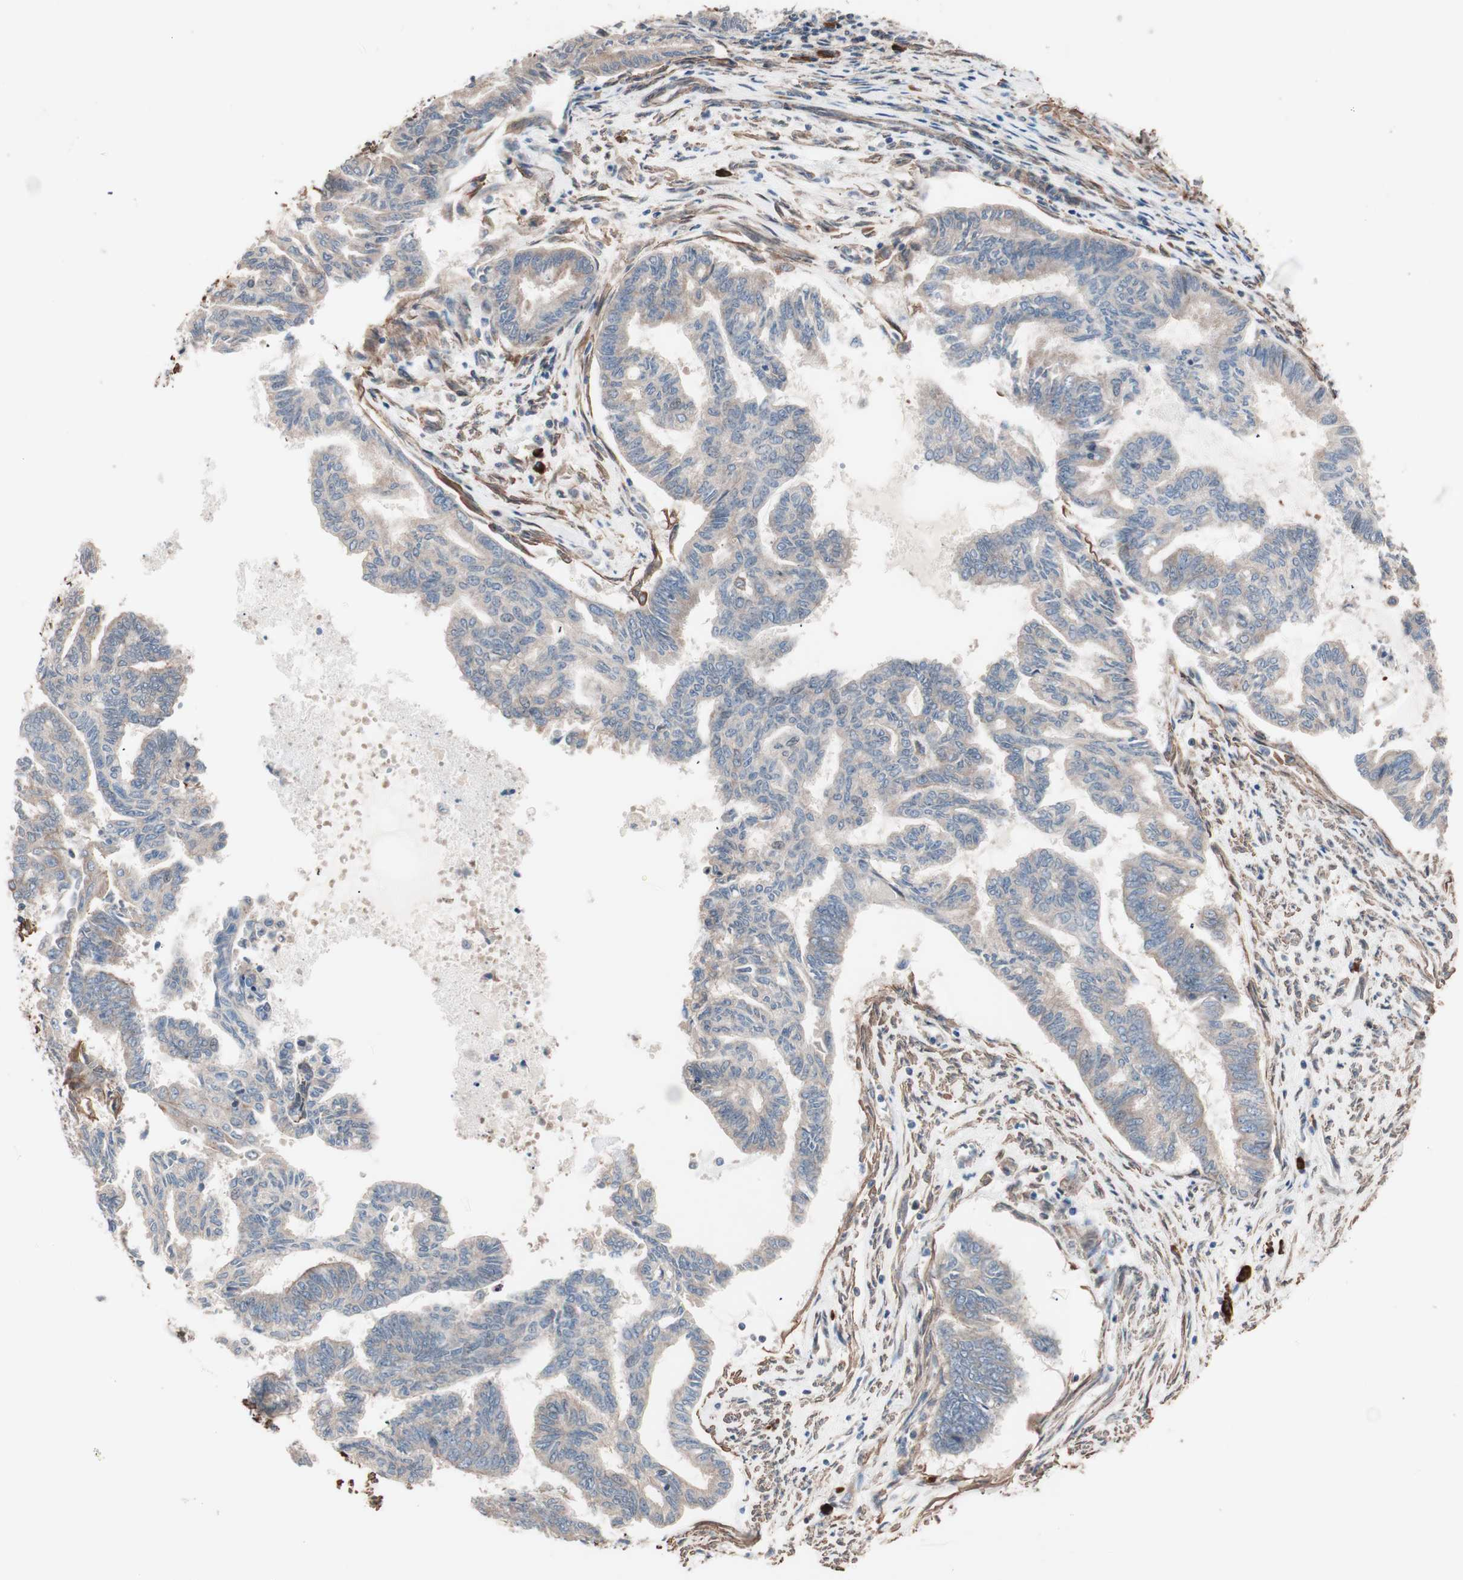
{"staining": {"intensity": "weak", "quantity": ">75%", "location": "cytoplasmic/membranous"}, "tissue": "endometrial cancer", "cell_type": "Tumor cells", "image_type": "cancer", "snomed": [{"axis": "morphology", "description": "Adenocarcinoma, NOS"}, {"axis": "topography", "description": "Endometrium"}], "caption": "Endometrial cancer stained with DAB (3,3'-diaminobenzidine) immunohistochemistry reveals low levels of weak cytoplasmic/membranous staining in about >75% of tumor cells.", "gene": "ALG5", "patient": {"sex": "female", "age": 86}}